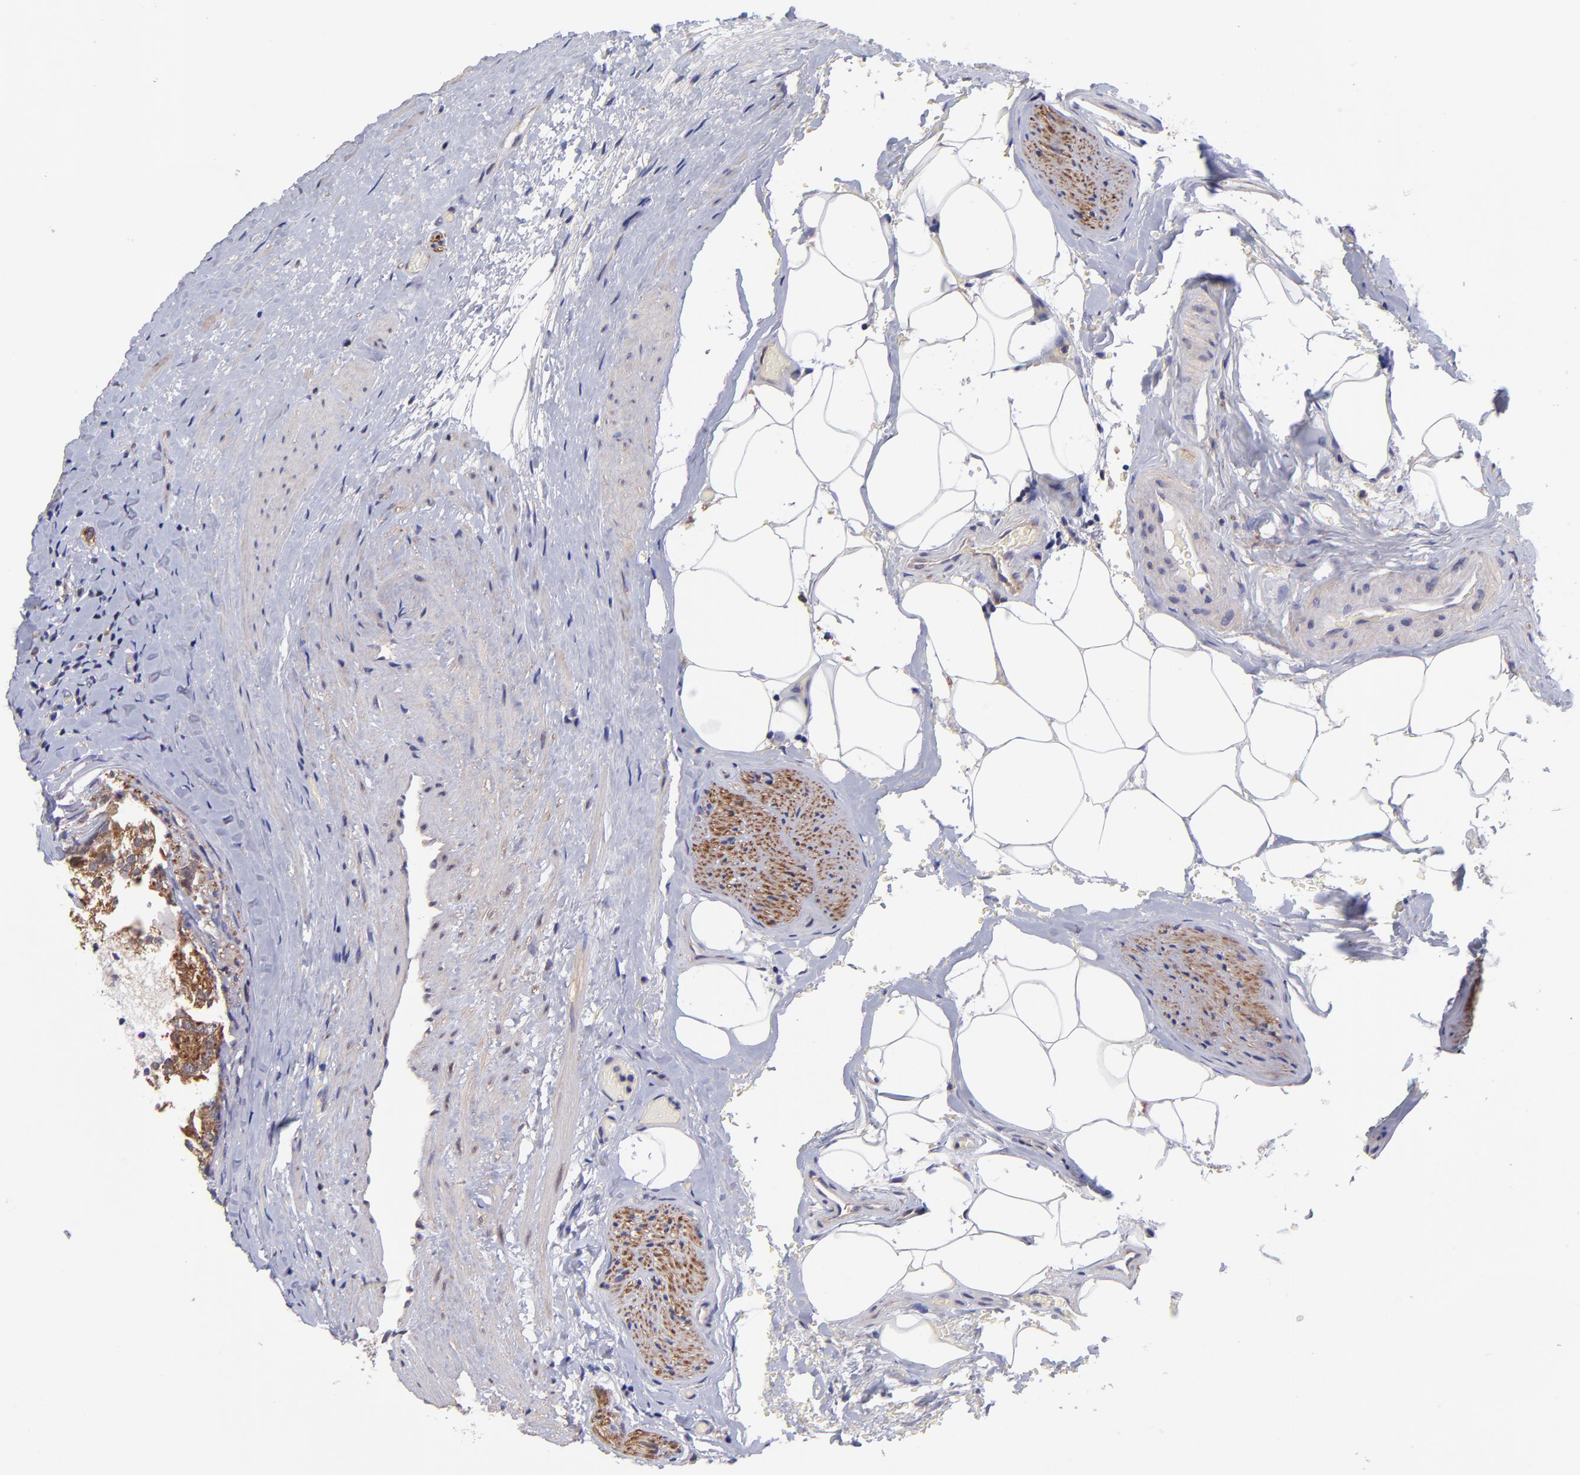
{"staining": {"intensity": "moderate", "quantity": ">75%", "location": "cytoplasmic/membranous"}, "tissue": "prostate cancer", "cell_type": "Tumor cells", "image_type": "cancer", "snomed": [{"axis": "morphology", "description": "Adenocarcinoma, Medium grade"}, {"axis": "topography", "description": "Prostate"}], "caption": "Protein staining demonstrates moderate cytoplasmic/membranous staining in about >75% of tumor cells in prostate cancer.", "gene": "NSF", "patient": {"sex": "male", "age": 59}}